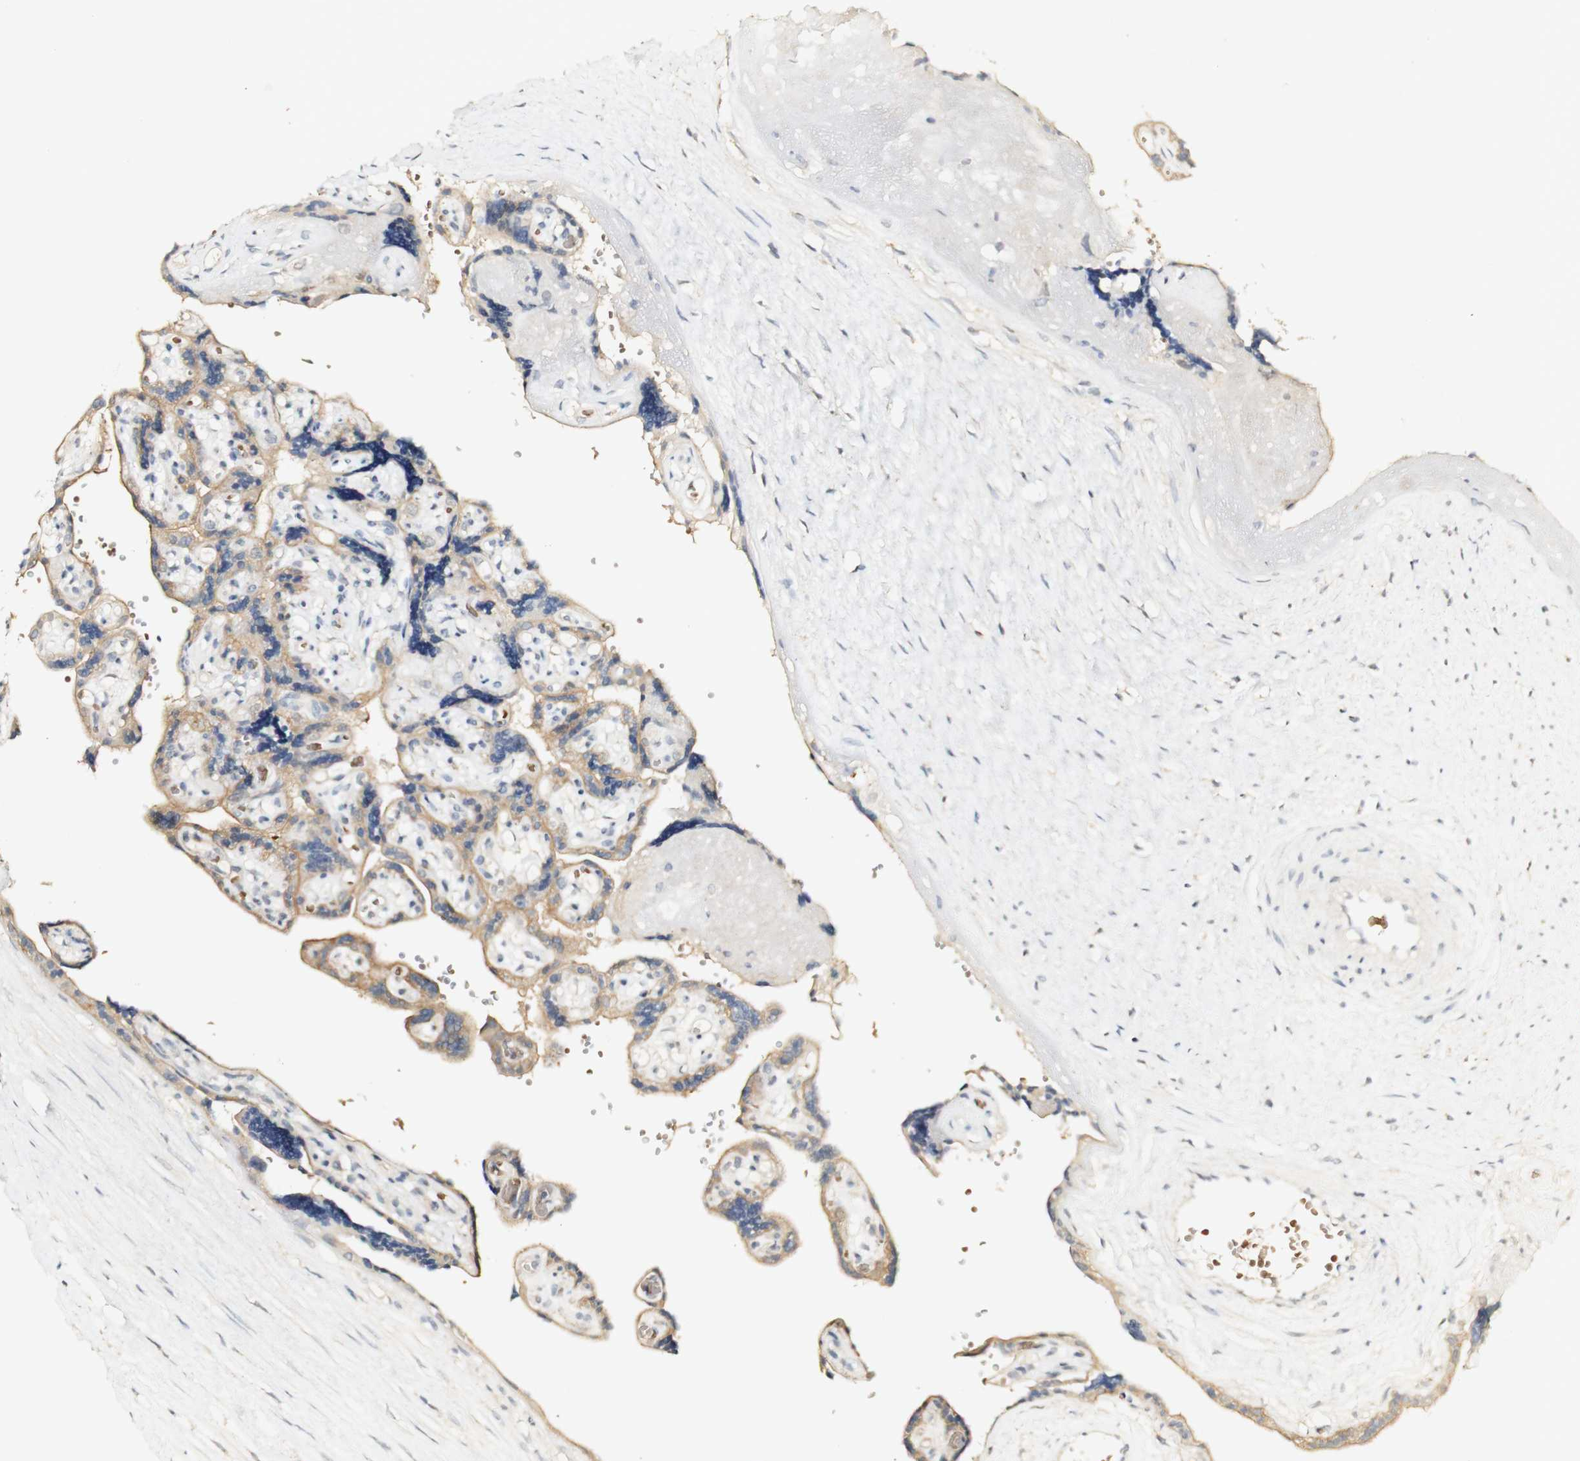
{"staining": {"intensity": "moderate", "quantity": ">75%", "location": "cytoplasmic/membranous"}, "tissue": "placenta", "cell_type": "Trophoblastic cells", "image_type": "normal", "snomed": [{"axis": "morphology", "description": "Normal tissue, NOS"}, {"axis": "topography", "description": "Placenta"}], "caption": "Unremarkable placenta reveals moderate cytoplasmic/membranous staining in about >75% of trophoblastic cells (brown staining indicates protein expression, while blue staining denotes nuclei)..", "gene": "SYT7", "patient": {"sex": "female", "age": 30}}